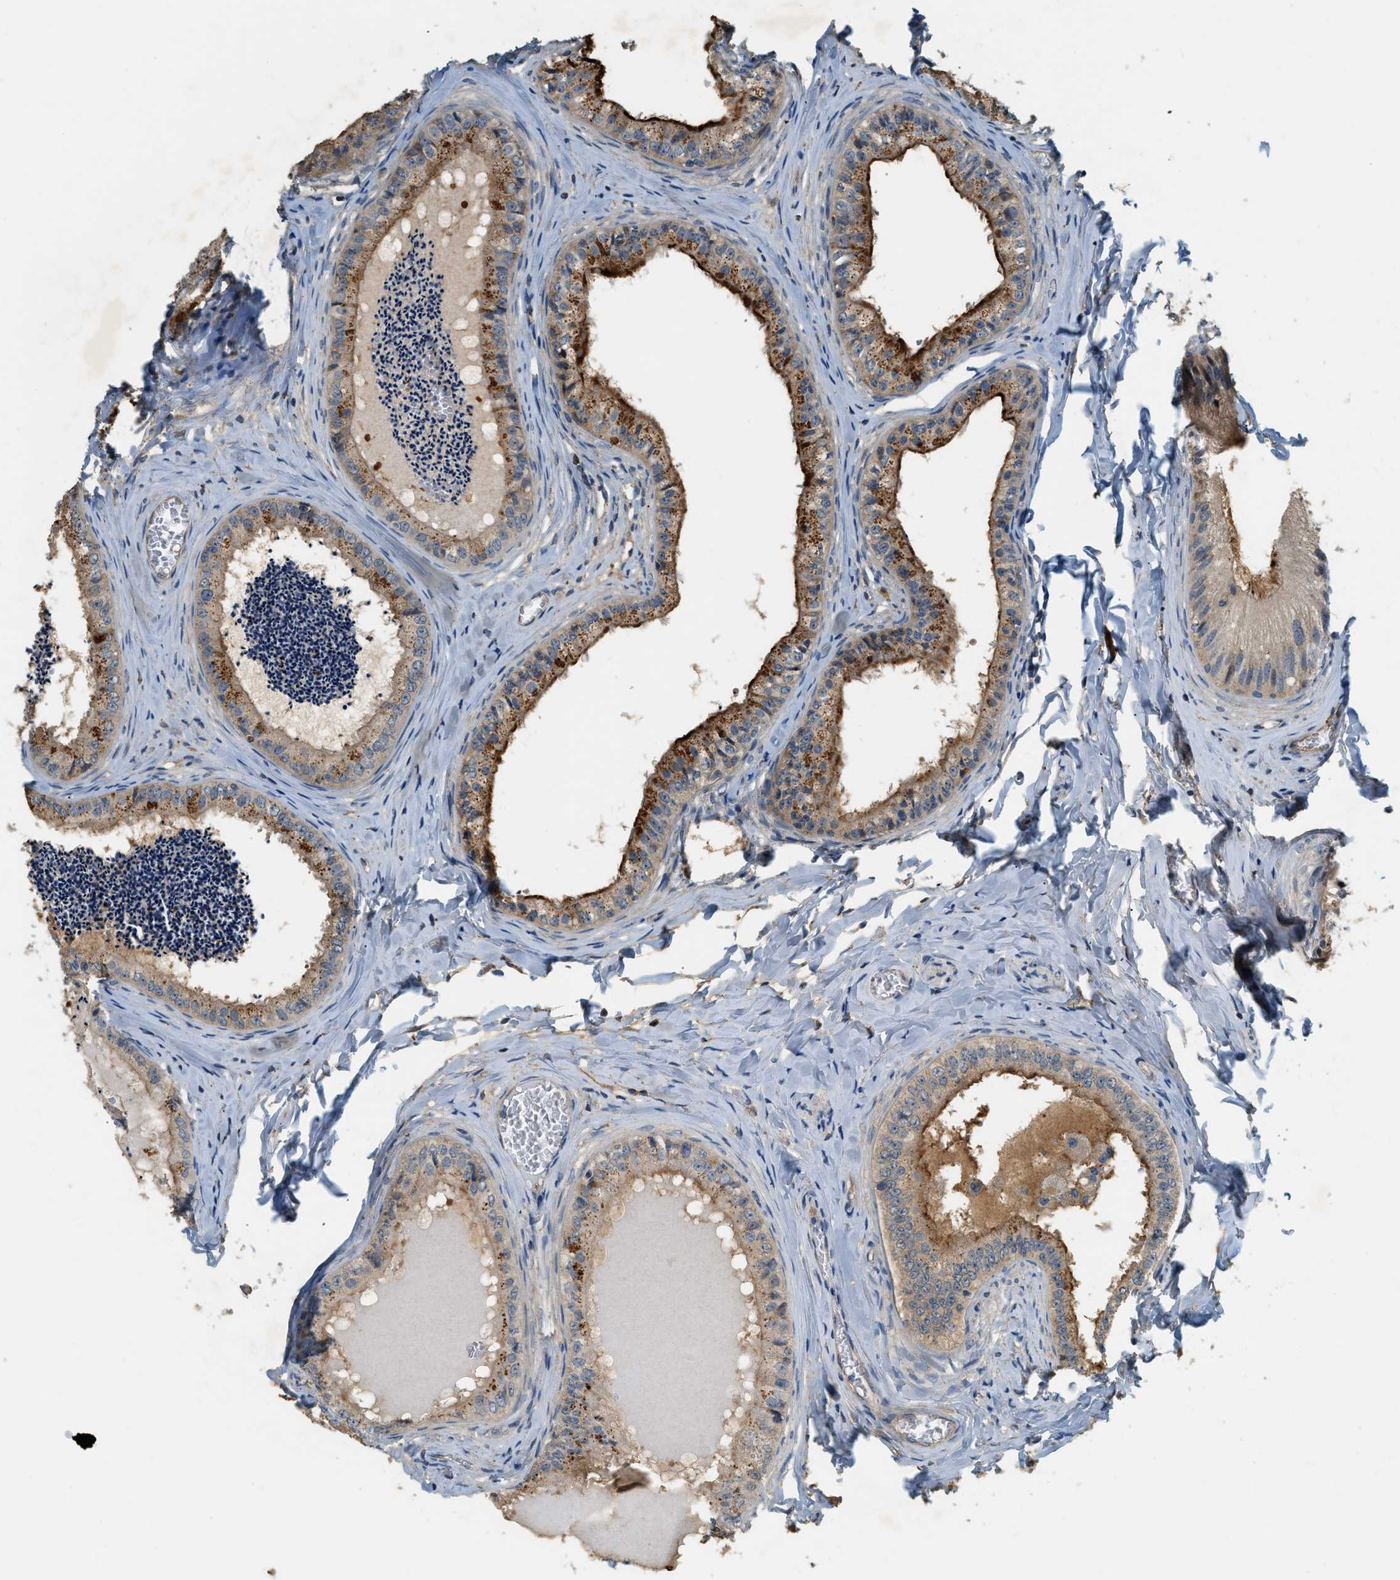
{"staining": {"intensity": "strong", "quantity": ">75%", "location": "cytoplasmic/membranous"}, "tissue": "epididymis", "cell_type": "Glandular cells", "image_type": "normal", "snomed": [{"axis": "morphology", "description": "Normal tissue, NOS"}, {"axis": "topography", "description": "Epididymis"}], "caption": "Immunohistochemical staining of normal human epididymis shows >75% levels of strong cytoplasmic/membranous protein expression in approximately >75% of glandular cells. (DAB (3,3'-diaminobenzidine) IHC, brown staining for protein, blue staining for nuclei).", "gene": "CFLAR", "patient": {"sex": "male", "age": 31}}